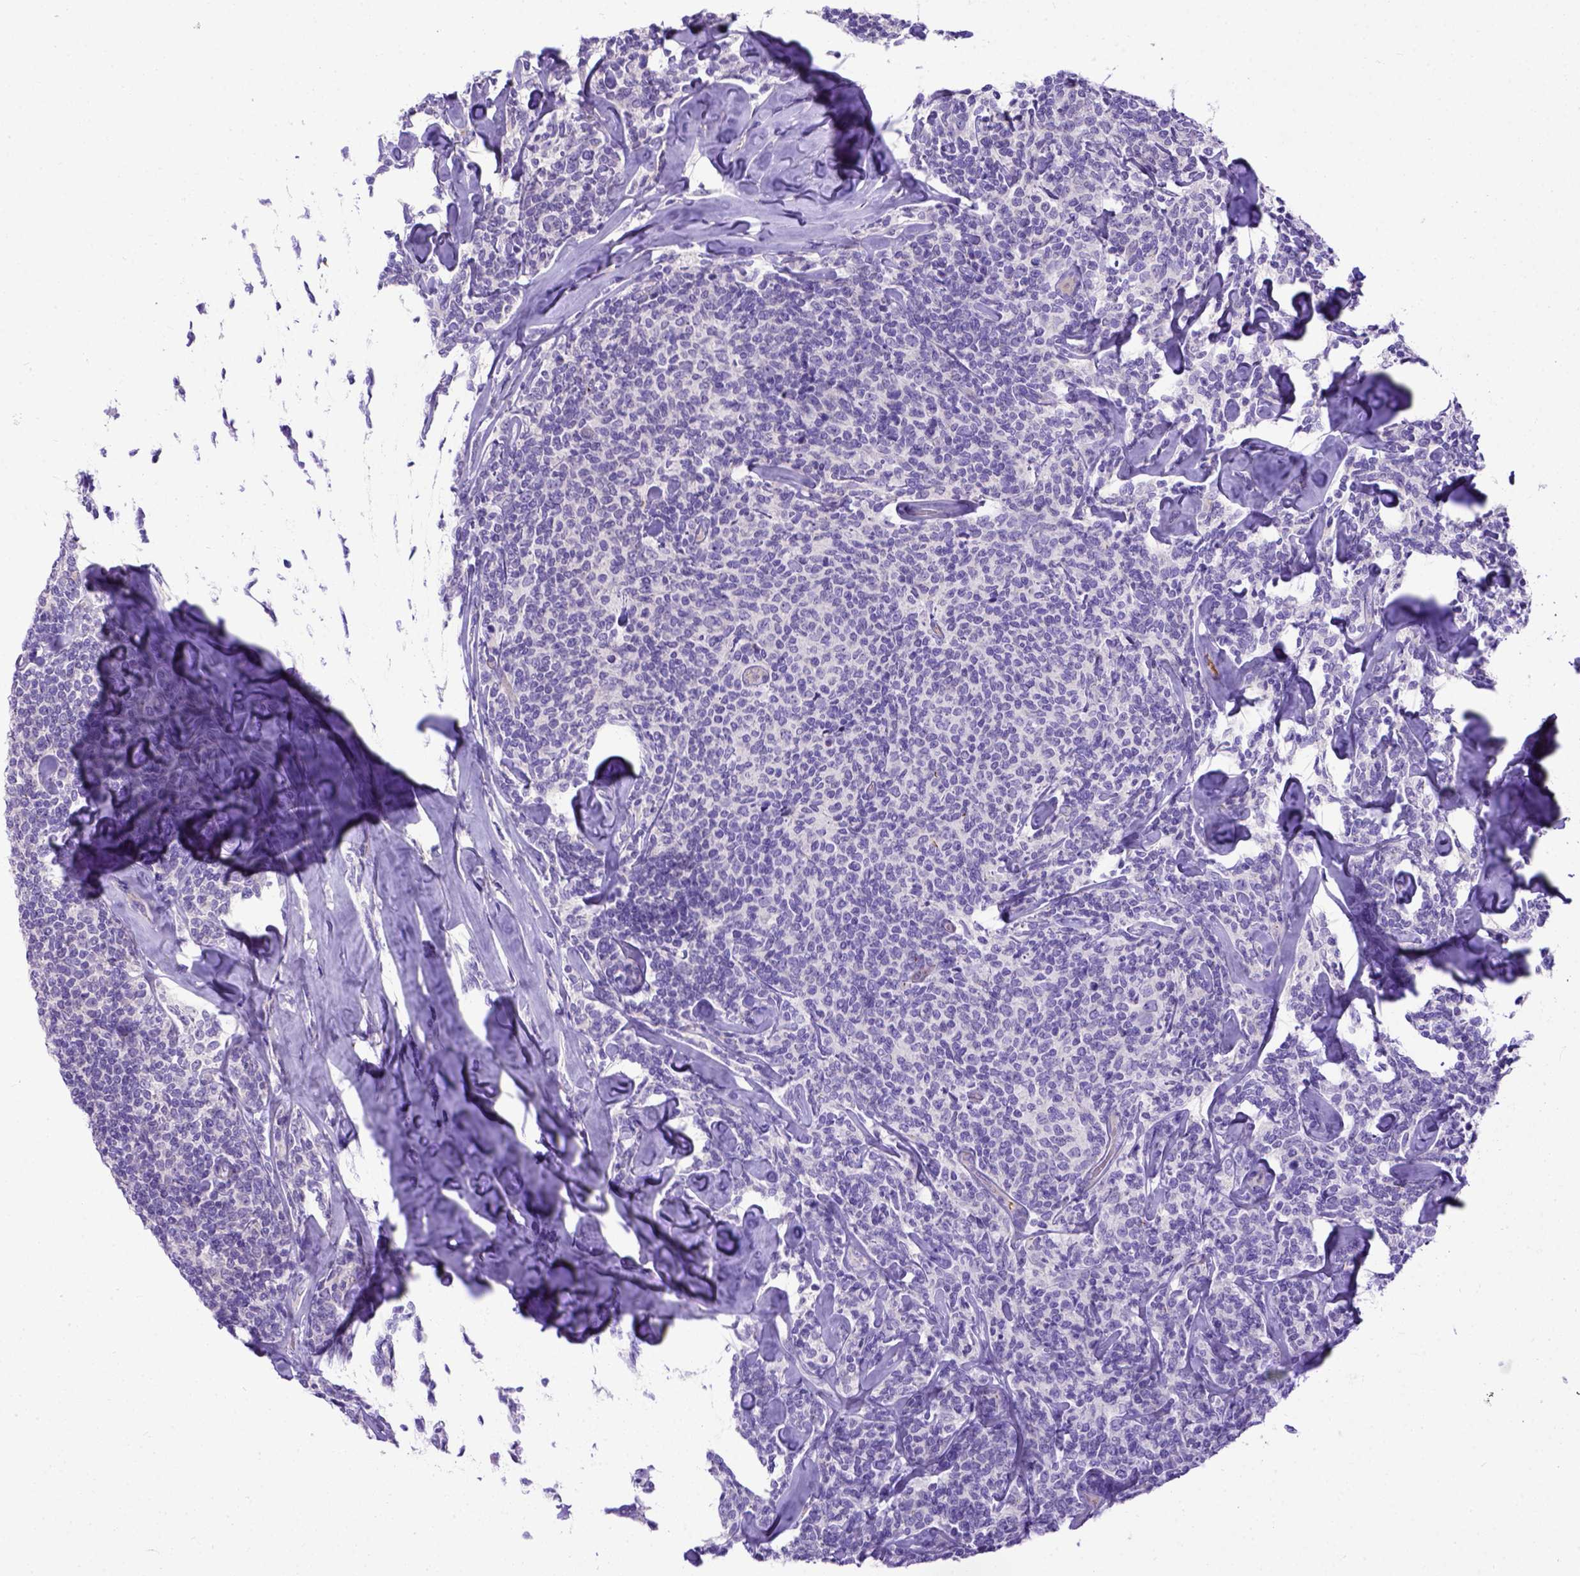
{"staining": {"intensity": "negative", "quantity": "none", "location": "none"}, "tissue": "lymphoma", "cell_type": "Tumor cells", "image_type": "cancer", "snomed": [{"axis": "morphology", "description": "Malignant lymphoma, non-Hodgkin's type, Low grade"}, {"axis": "topography", "description": "Lymph node"}], "caption": "Tumor cells are negative for brown protein staining in low-grade malignant lymphoma, non-Hodgkin's type.", "gene": "CFAP300", "patient": {"sex": "female", "age": 56}}